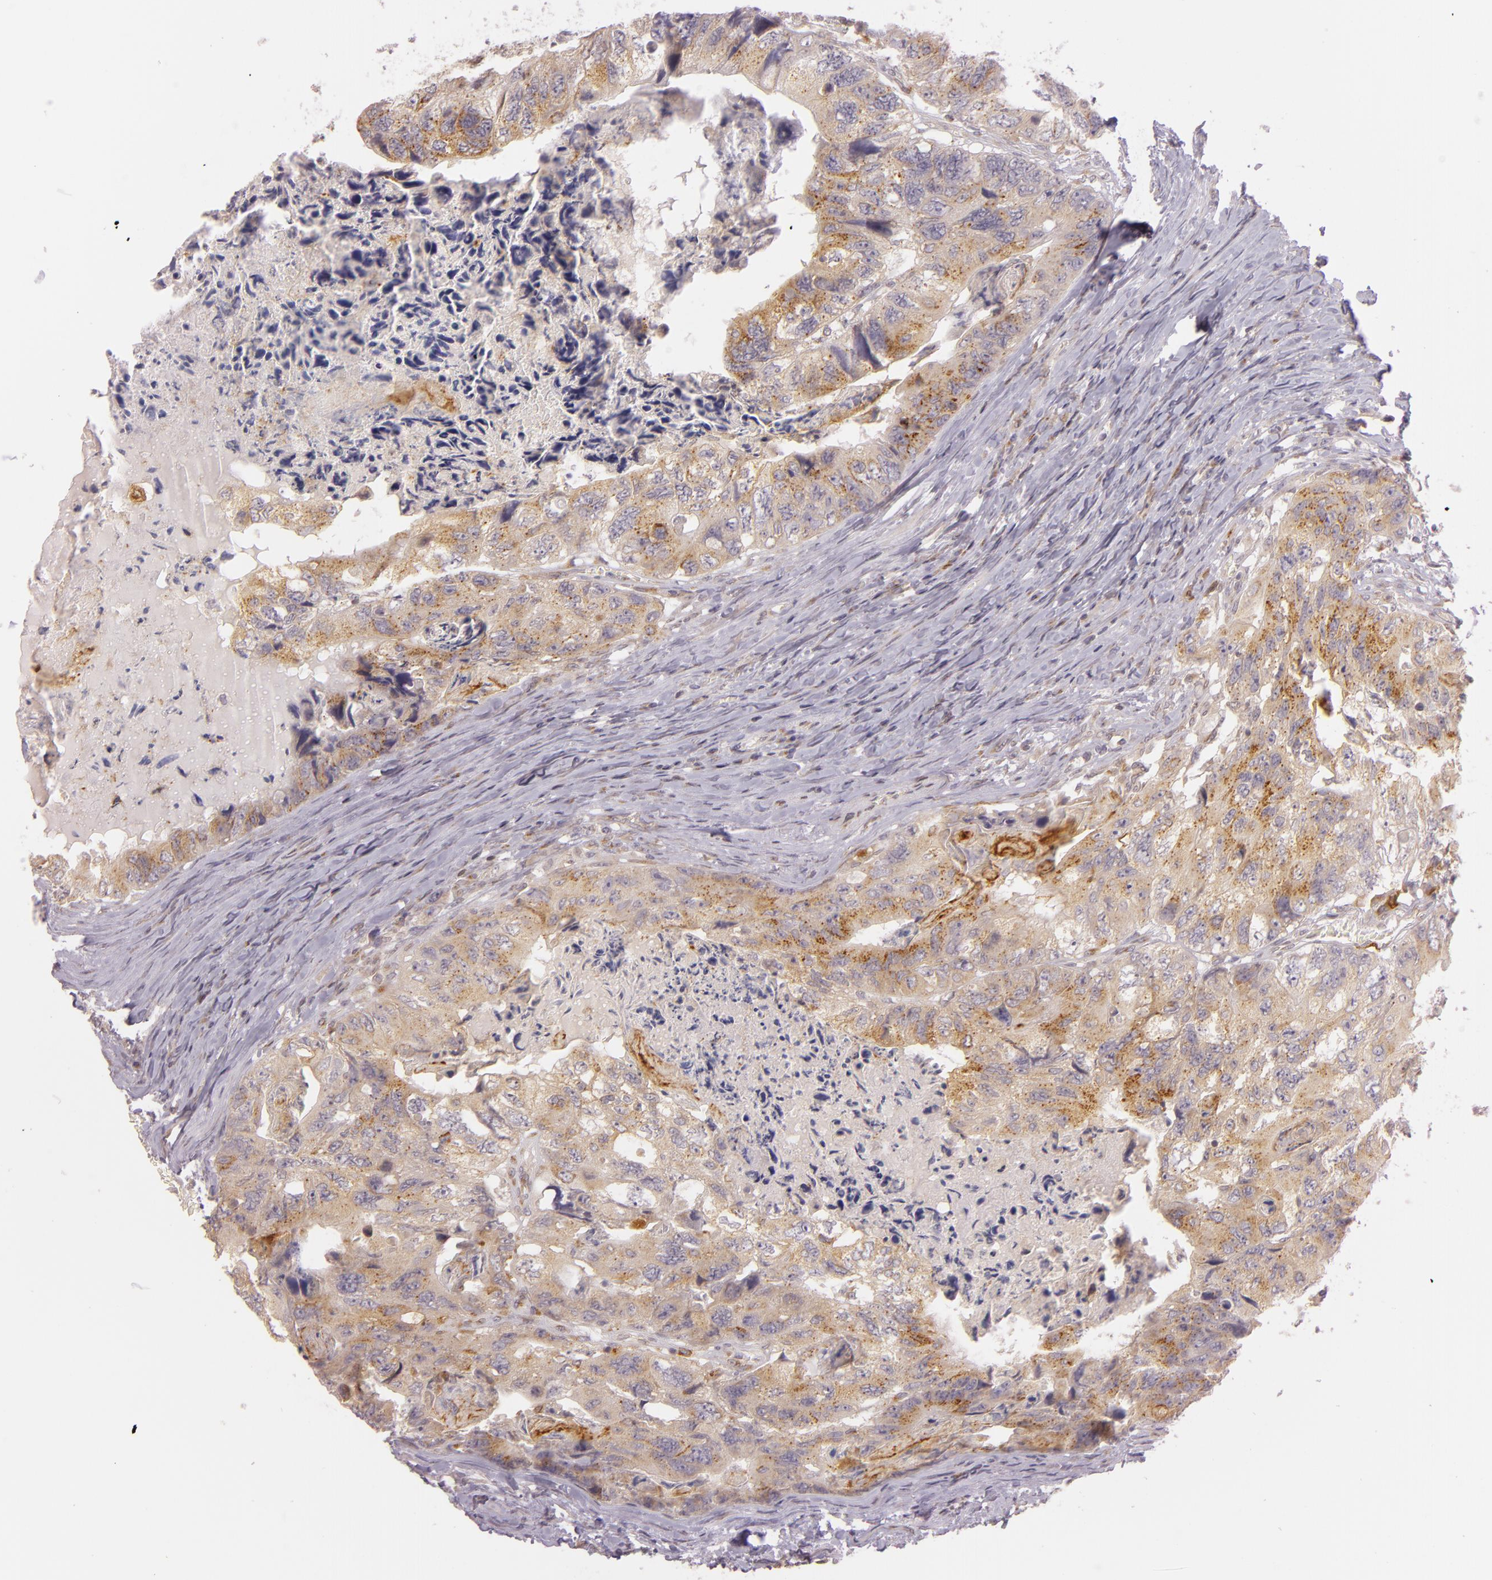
{"staining": {"intensity": "moderate", "quantity": ">75%", "location": "cytoplasmic/membranous"}, "tissue": "colorectal cancer", "cell_type": "Tumor cells", "image_type": "cancer", "snomed": [{"axis": "morphology", "description": "Adenocarcinoma, NOS"}, {"axis": "topography", "description": "Rectum"}], "caption": "Immunohistochemistry (IHC) histopathology image of human colorectal adenocarcinoma stained for a protein (brown), which shows medium levels of moderate cytoplasmic/membranous expression in about >75% of tumor cells.", "gene": "LGMN", "patient": {"sex": "female", "age": 82}}